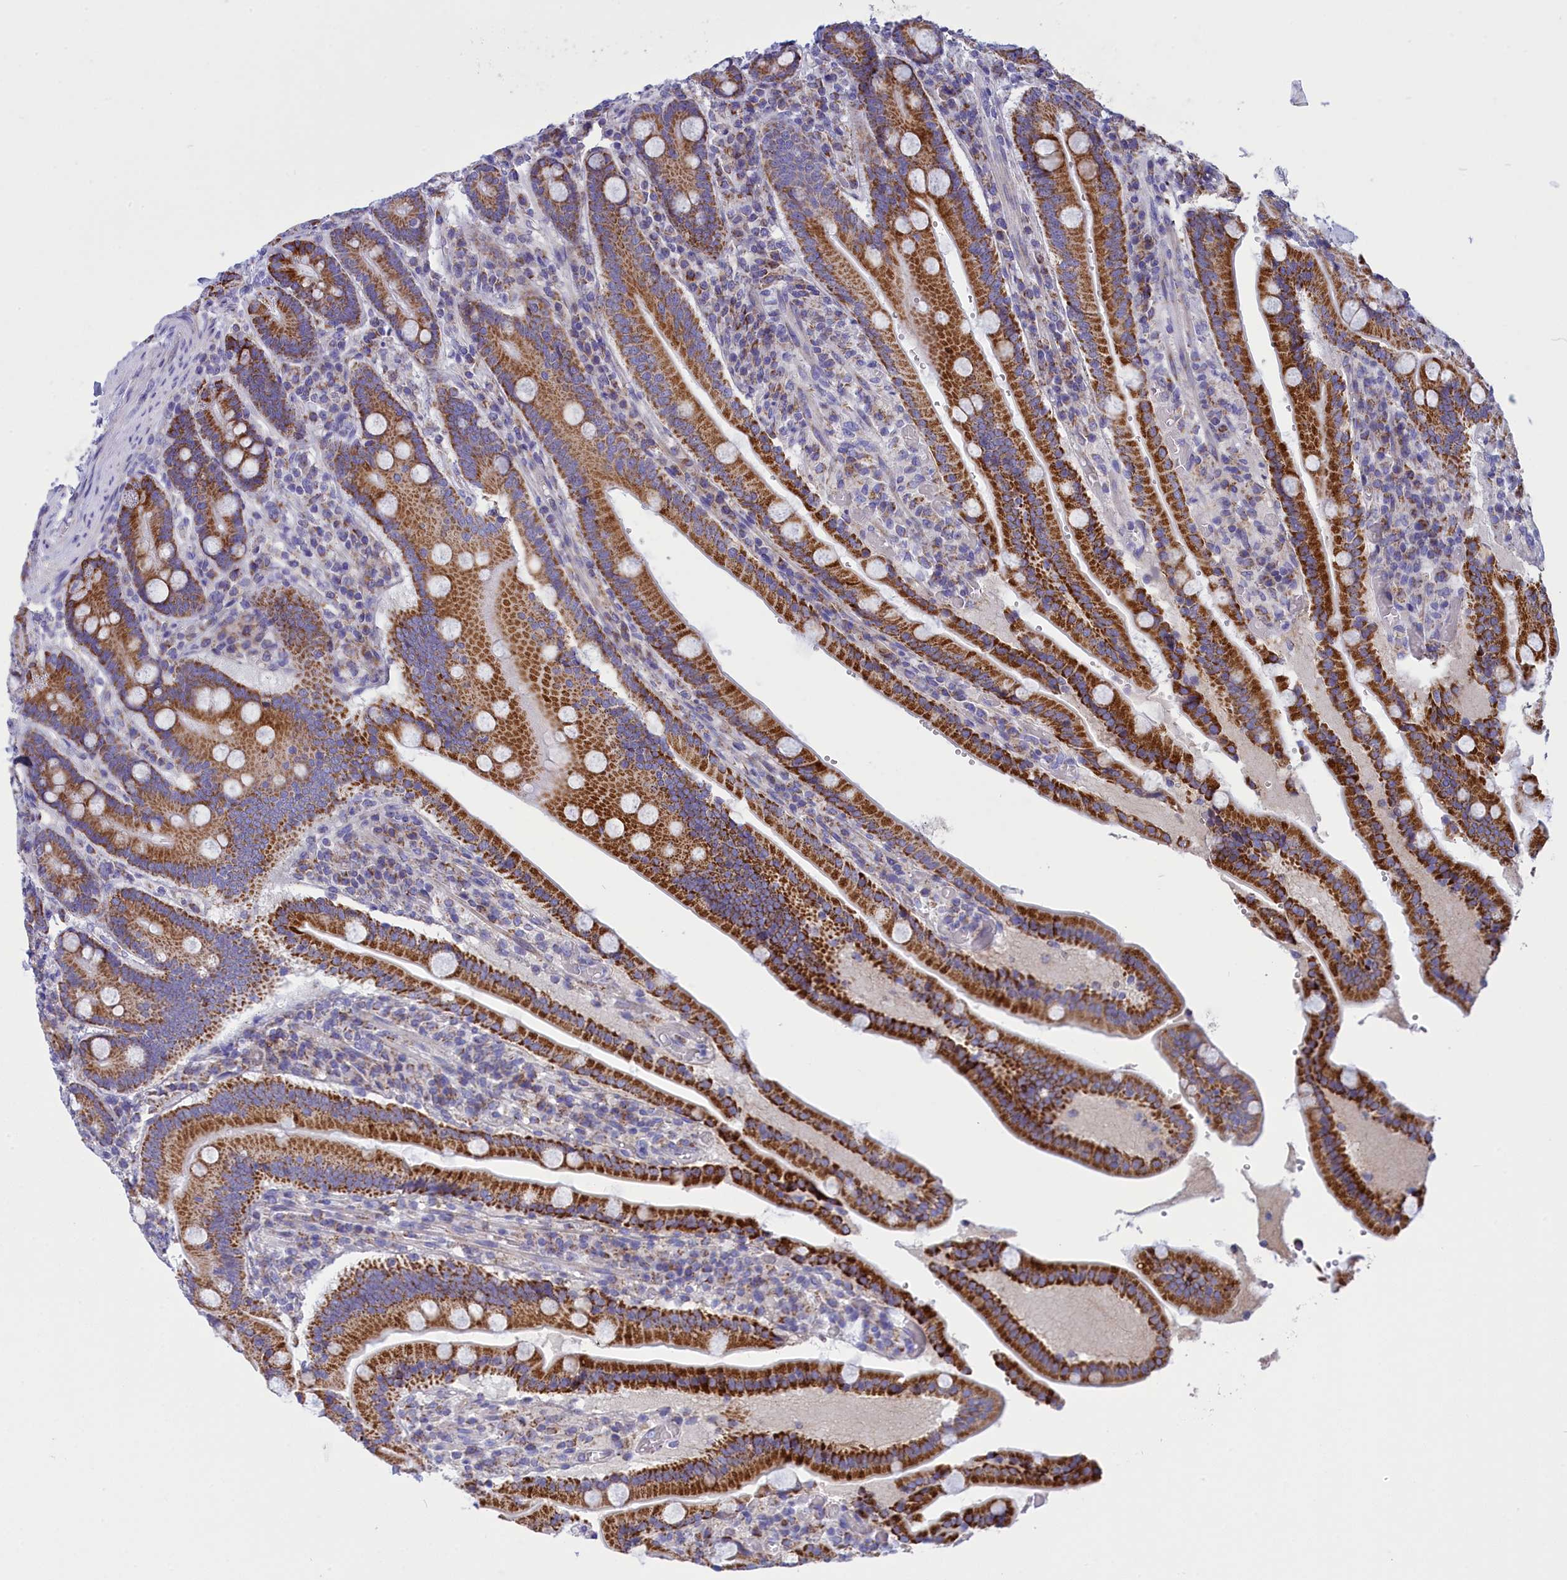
{"staining": {"intensity": "strong", "quantity": ">75%", "location": "cytoplasmic/membranous"}, "tissue": "duodenum", "cell_type": "Glandular cells", "image_type": "normal", "snomed": [{"axis": "morphology", "description": "Normal tissue, NOS"}, {"axis": "topography", "description": "Duodenum"}], "caption": "IHC histopathology image of benign human duodenum stained for a protein (brown), which demonstrates high levels of strong cytoplasmic/membranous staining in approximately >75% of glandular cells.", "gene": "CCRL2", "patient": {"sex": "female", "age": 62}}